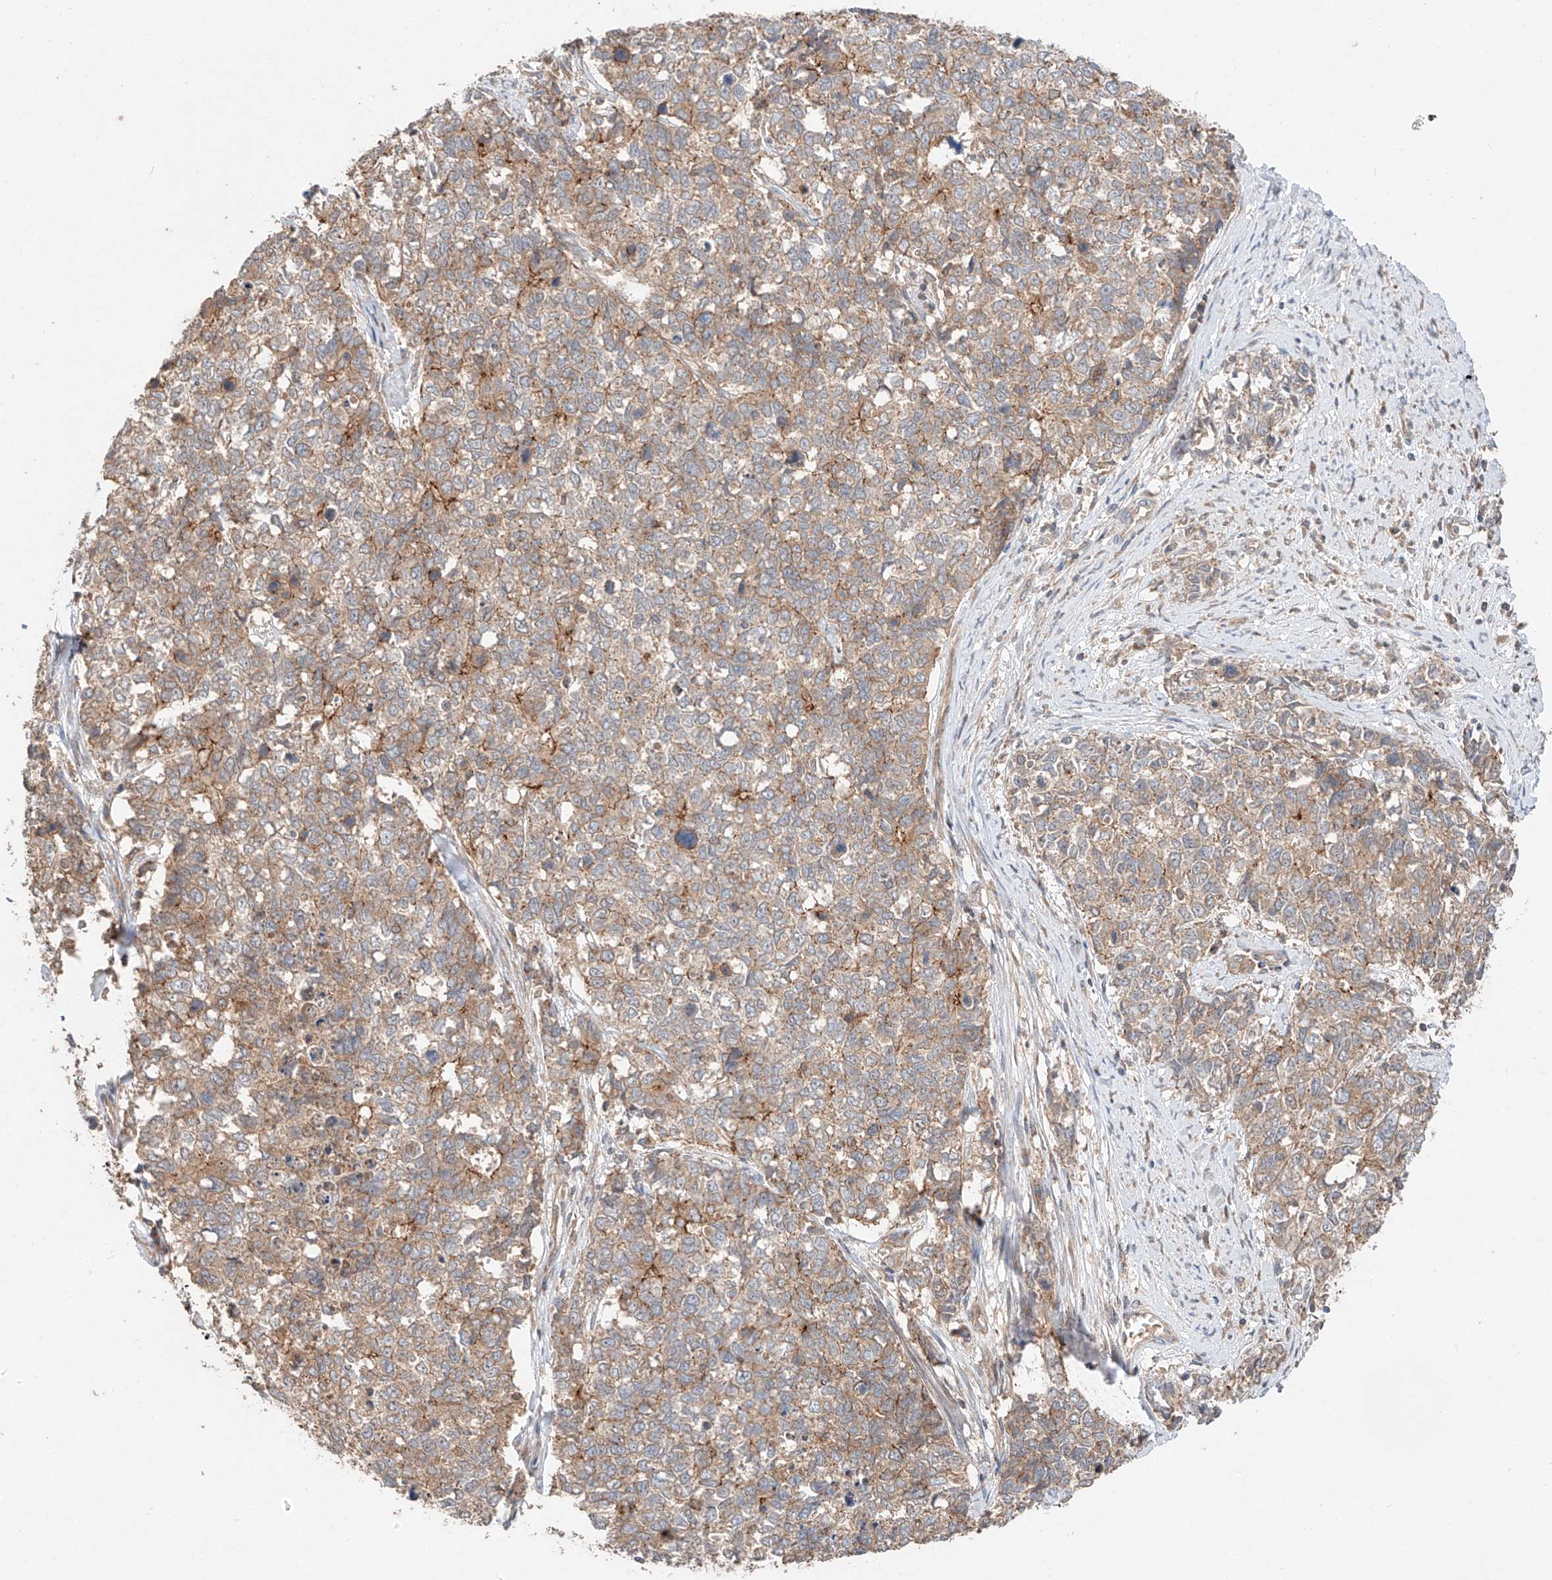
{"staining": {"intensity": "moderate", "quantity": "25%-75%", "location": "cytoplasmic/membranous"}, "tissue": "cervical cancer", "cell_type": "Tumor cells", "image_type": "cancer", "snomed": [{"axis": "morphology", "description": "Squamous cell carcinoma, NOS"}, {"axis": "topography", "description": "Cervix"}], "caption": "The immunohistochemical stain highlights moderate cytoplasmic/membranous positivity in tumor cells of cervical squamous cell carcinoma tissue. Using DAB (brown) and hematoxylin (blue) stains, captured at high magnification using brightfield microscopy.", "gene": "XPNPEP1", "patient": {"sex": "female", "age": 63}}